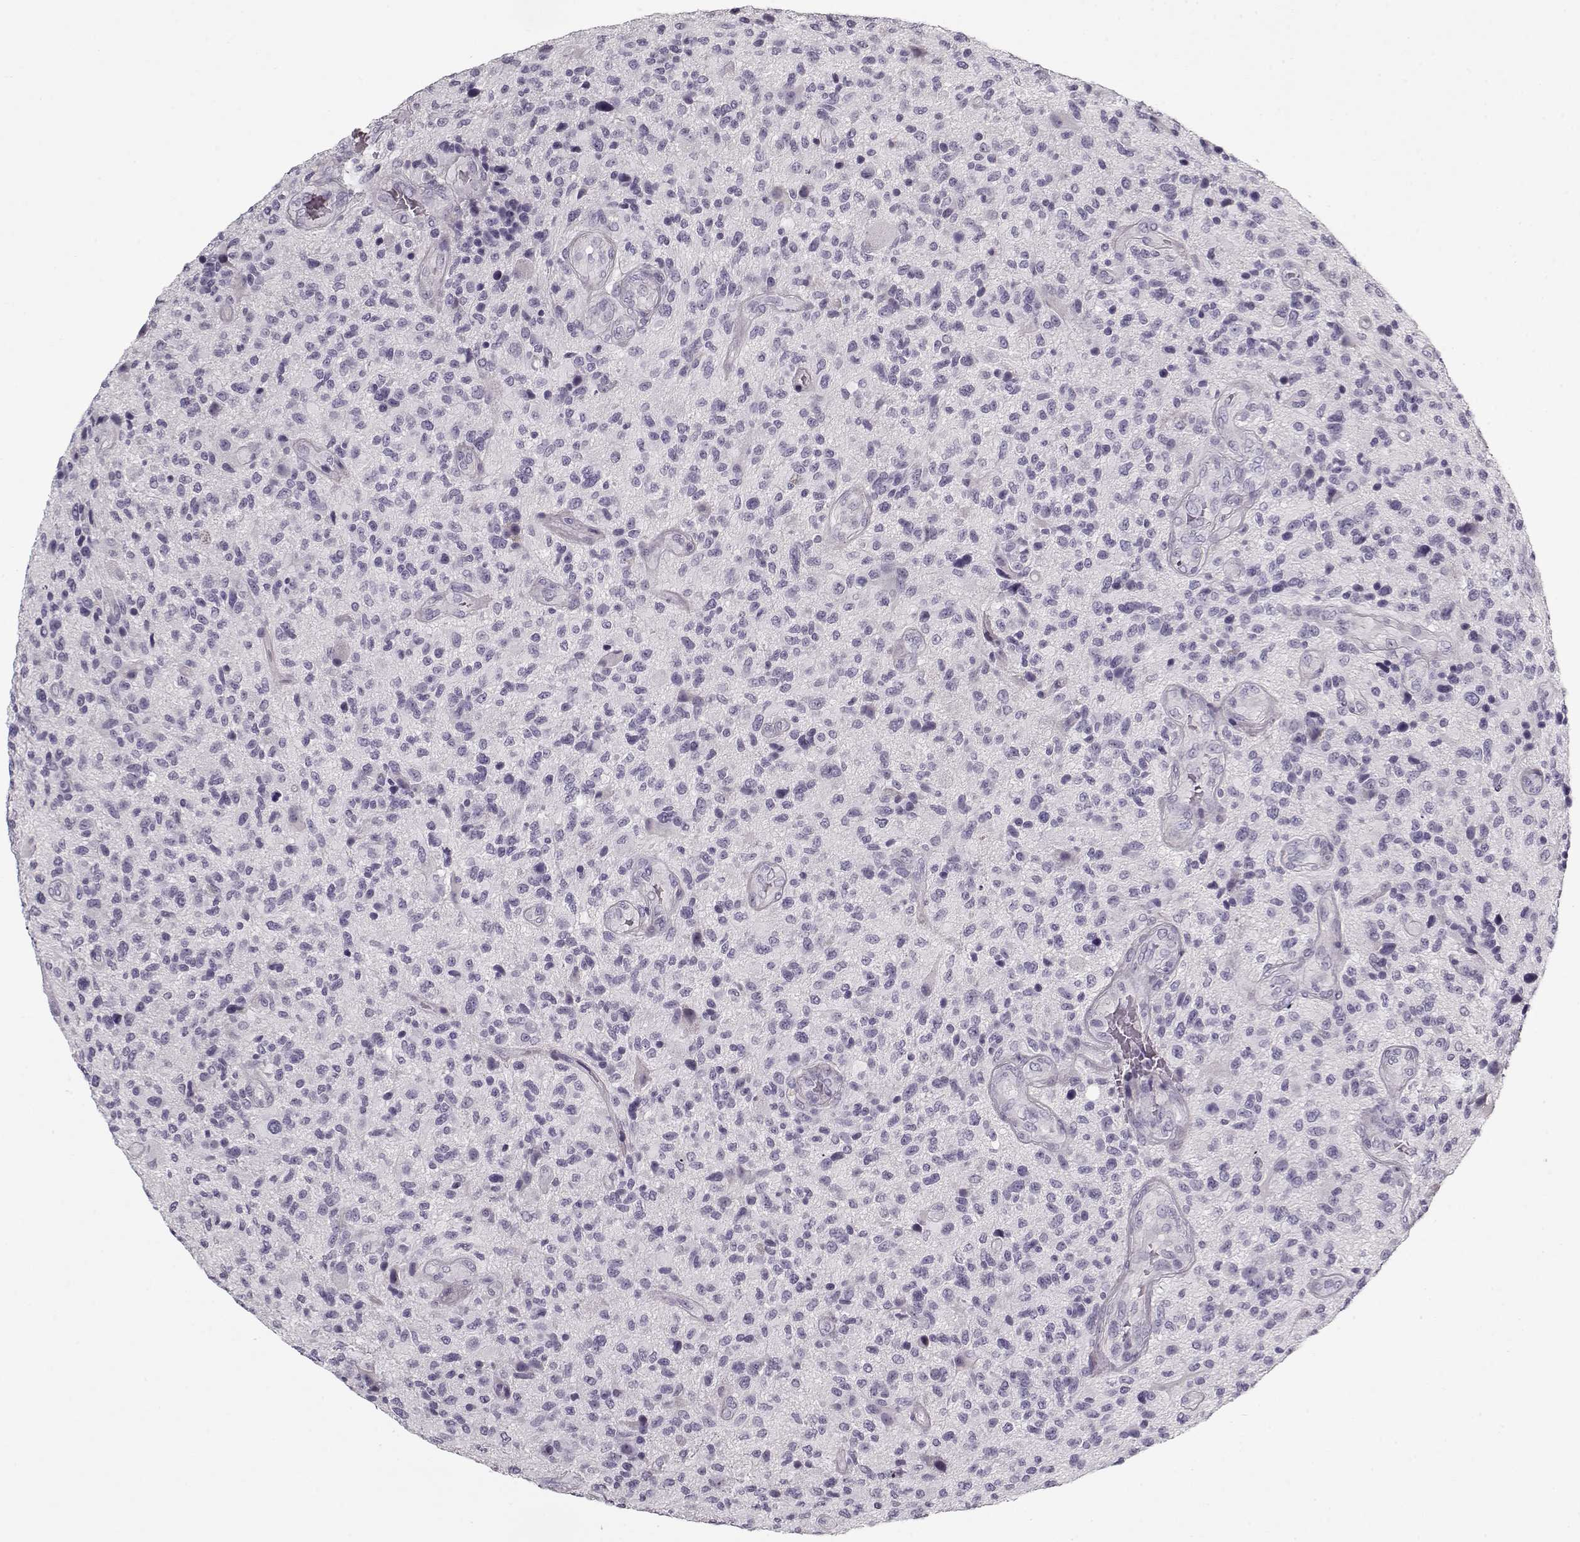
{"staining": {"intensity": "negative", "quantity": "none", "location": "none"}, "tissue": "glioma", "cell_type": "Tumor cells", "image_type": "cancer", "snomed": [{"axis": "morphology", "description": "Glioma, malignant, High grade"}, {"axis": "topography", "description": "Brain"}], "caption": "There is no significant positivity in tumor cells of glioma.", "gene": "LUM", "patient": {"sex": "male", "age": 47}}